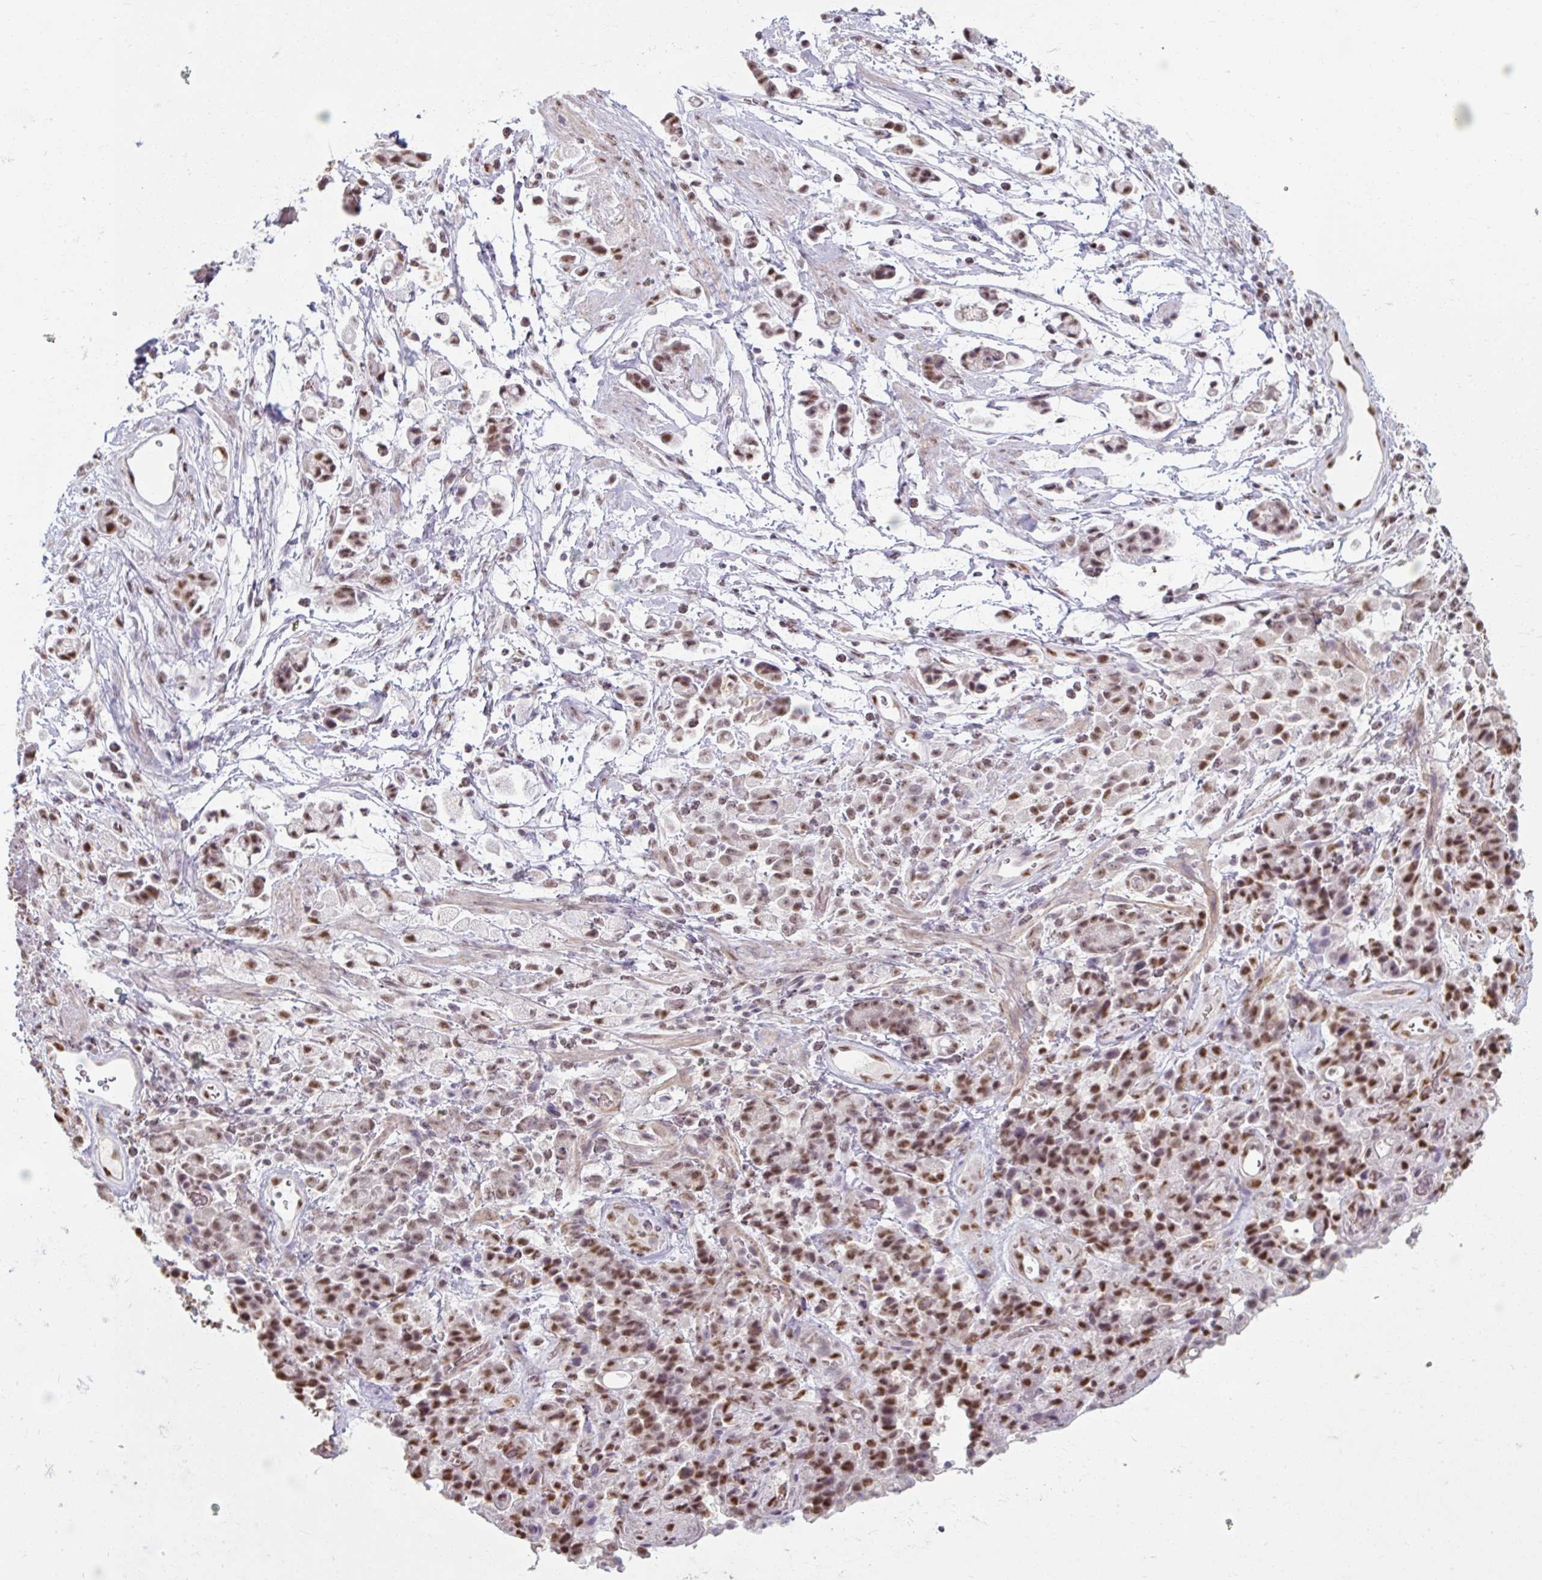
{"staining": {"intensity": "moderate", "quantity": ">75%", "location": "nuclear"}, "tissue": "stomach cancer", "cell_type": "Tumor cells", "image_type": "cancer", "snomed": [{"axis": "morphology", "description": "Adenocarcinoma, NOS"}, {"axis": "topography", "description": "Stomach"}], "caption": "Stomach cancer stained with immunohistochemistry exhibits moderate nuclear positivity in about >75% of tumor cells. (Stains: DAB (3,3'-diaminobenzidine) in brown, nuclei in blue, Microscopy: brightfield microscopy at high magnification).", "gene": "ZFTRAF1", "patient": {"sex": "female", "age": 60}}